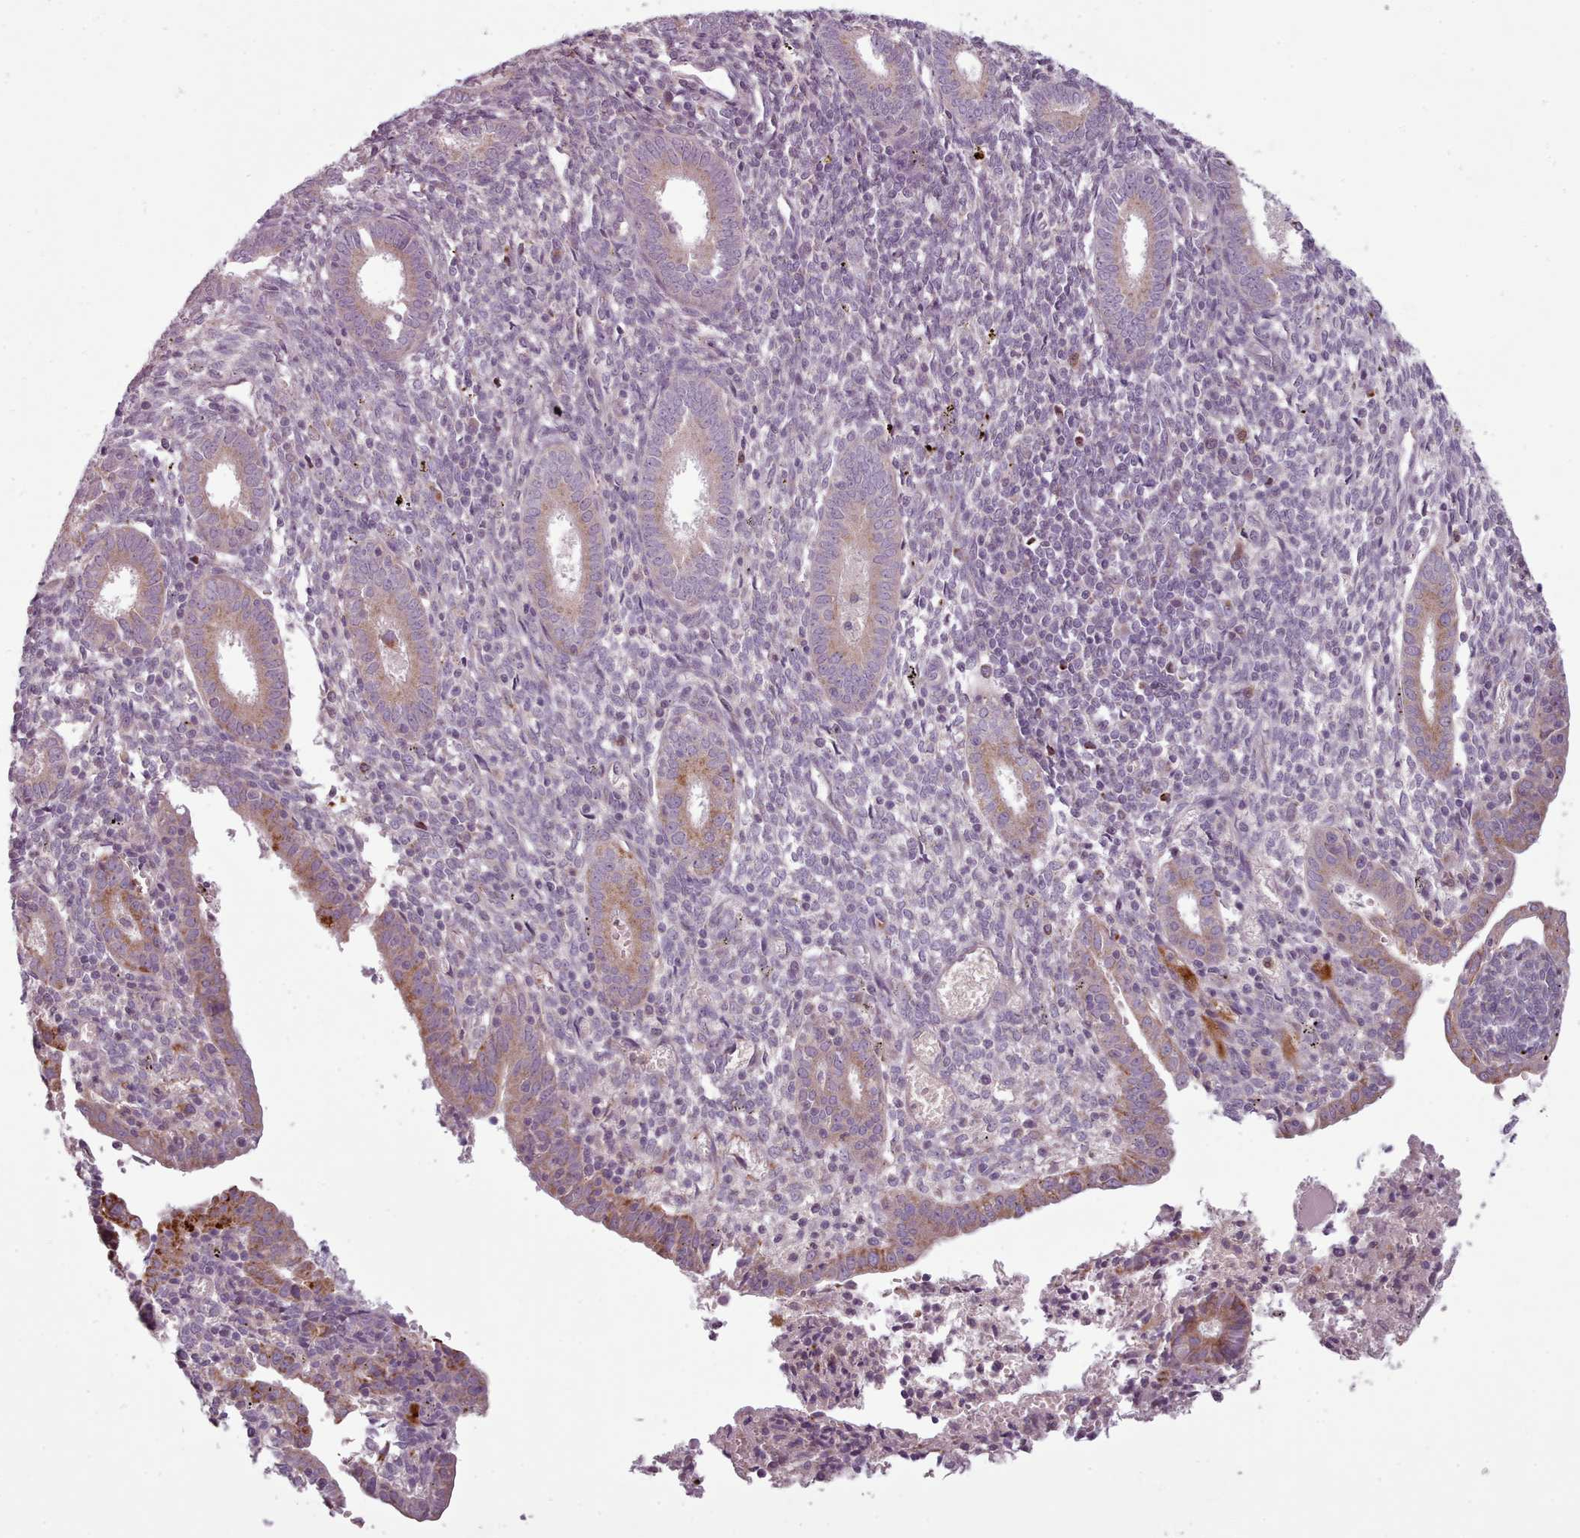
{"staining": {"intensity": "negative", "quantity": "none", "location": "none"}, "tissue": "endometrium", "cell_type": "Cells in endometrial stroma", "image_type": "normal", "snomed": [{"axis": "morphology", "description": "Normal tissue, NOS"}, {"axis": "topography", "description": "Endometrium"}], "caption": "IHC micrograph of normal human endometrium stained for a protein (brown), which reveals no positivity in cells in endometrial stroma. (Stains: DAB (3,3'-diaminobenzidine) immunohistochemistry with hematoxylin counter stain, Microscopy: brightfield microscopy at high magnification).", "gene": "LAPTM5", "patient": {"sex": "female", "age": 41}}